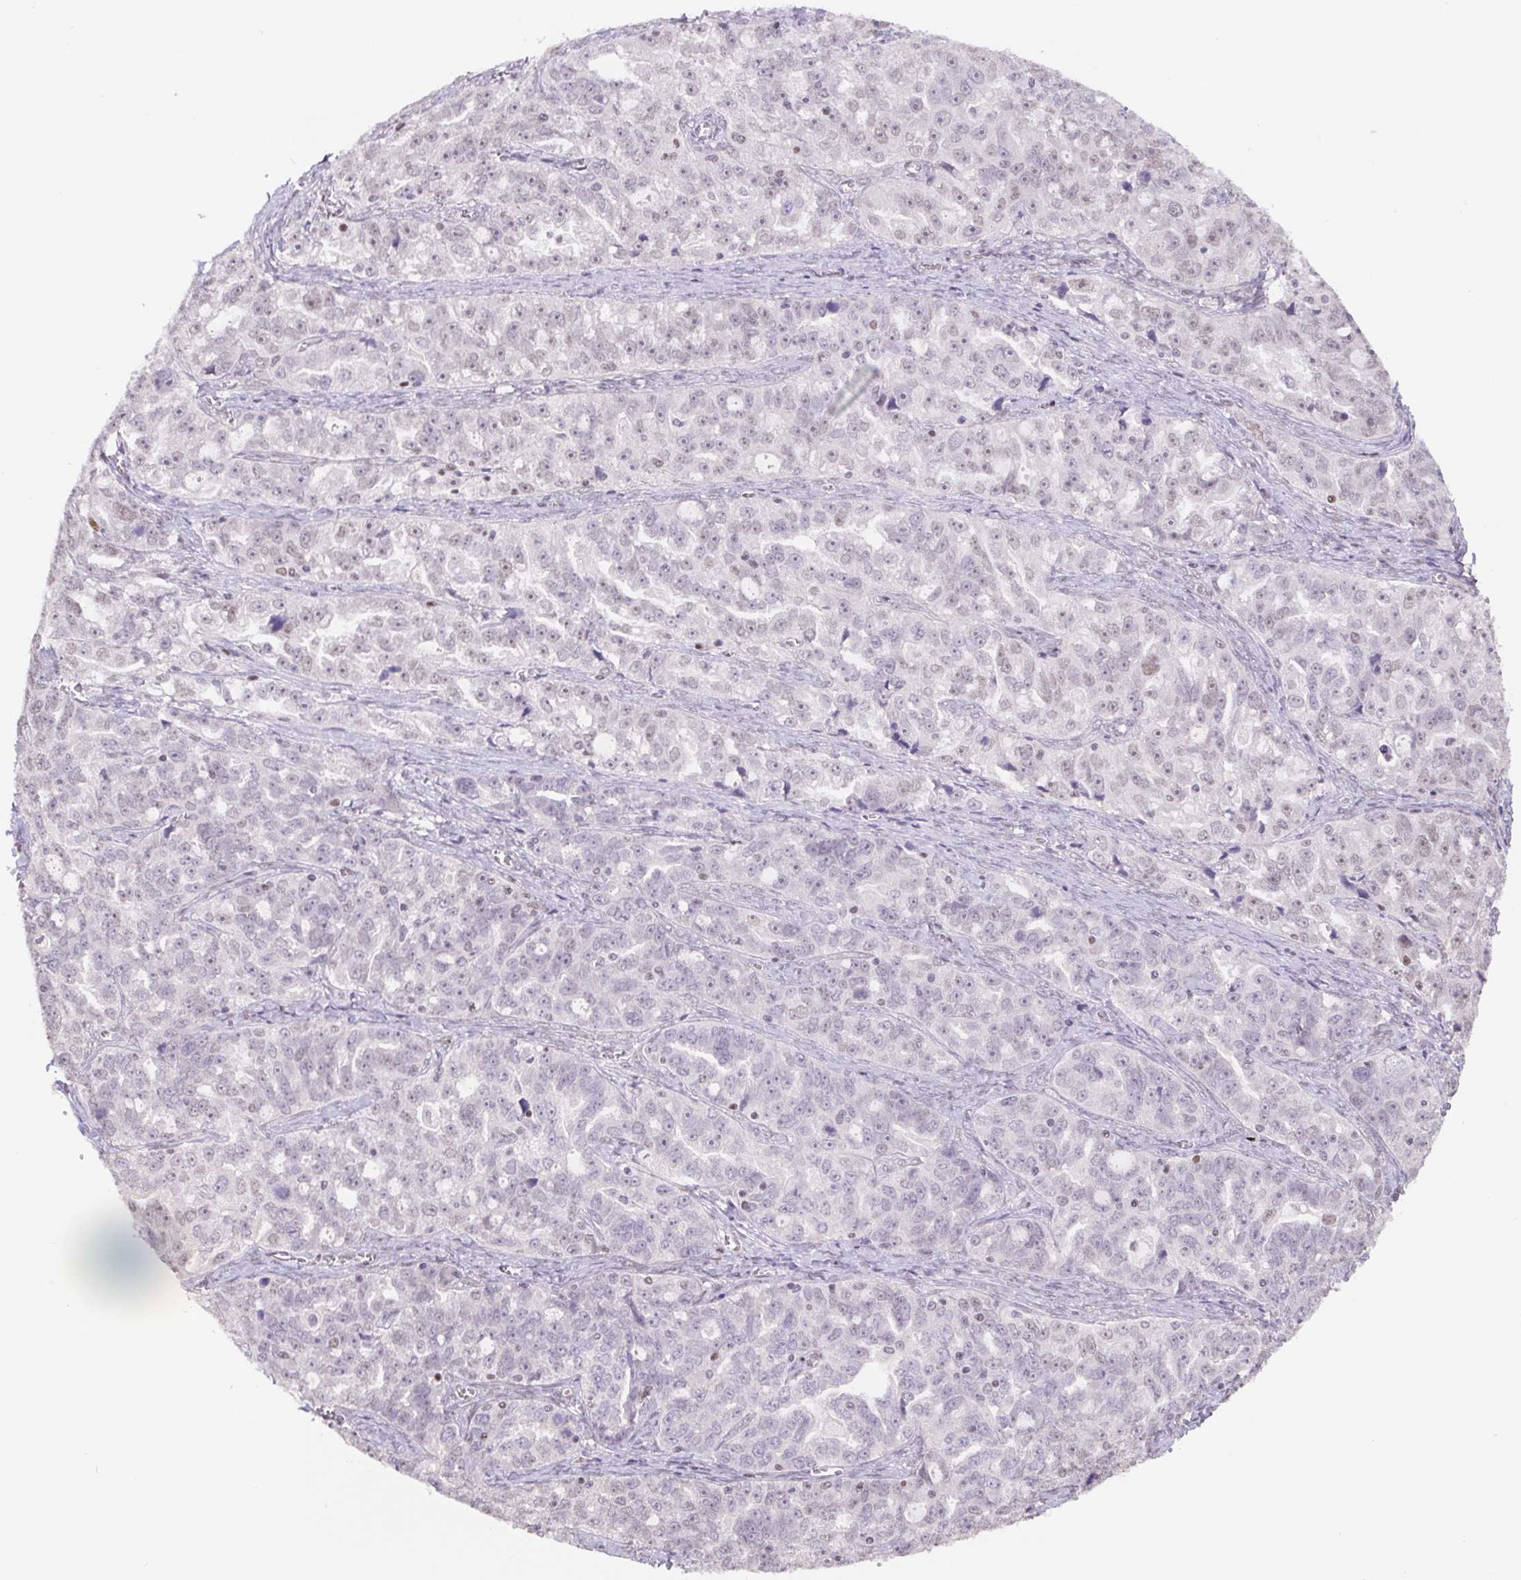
{"staining": {"intensity": "weak", "quantity": "<25%", "location": "nuclear"}, "tissue": "ovarian cancer", "cell_type": "Tumor cells", "image_type": "cancer", "snomed": [{"axis": "morphology", "description": "Cystadenocarcinoma, serous, NOS"}, {"axis": "topography", "description": "Ovary"}], "caption": "High power microscopy photomicrograph of an immunohistochemistry (IHC) histopathology image of serous cystadenocarcinoma (ovarian), revealing no significant staining in tumor cells.", "gene": "TRERF1", "patient": {"sex": "female", "age": 51}}